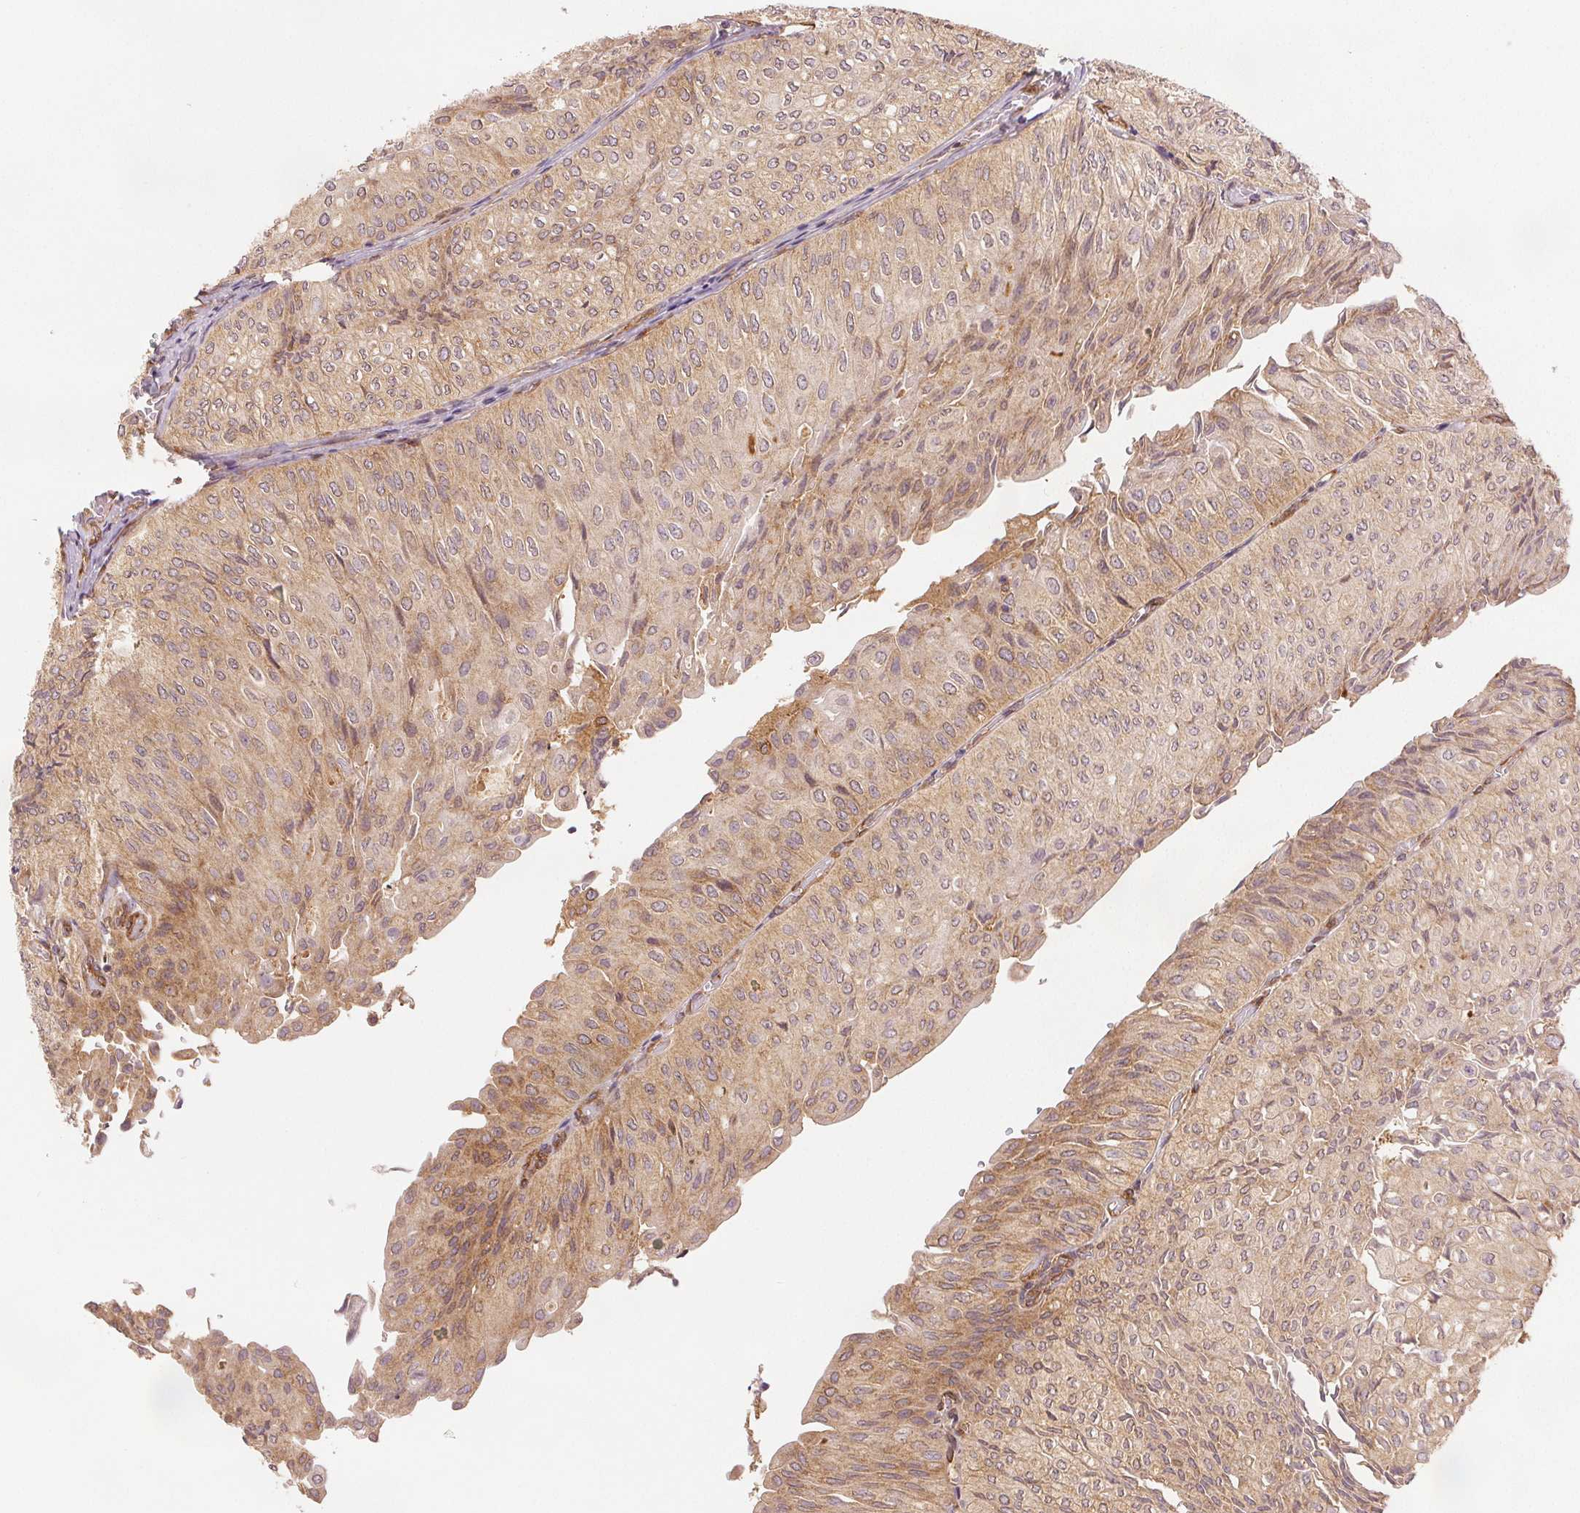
{"staining": {"intensity": "weak", "quantity": ">75%", "location": "cytoplasmic/membranous"}, "tissue": "urothelial cancer", "cell_type": "Tumor cells", "image_type": "cancer", "snomed": [{"axis": "morphology", "description": "Urothelial carcinoma, NOS"}, {"axis": "topography", "description": "Urinary bladder"}], "caption": "Immunohistochemical staining of urothelial cancer displays low levels of weak cytoplasmic/membranous protein staining in about >75% of tumor cells.", "gene": "DIAPH2", "patient": {"sex": "male", "age": 62}}